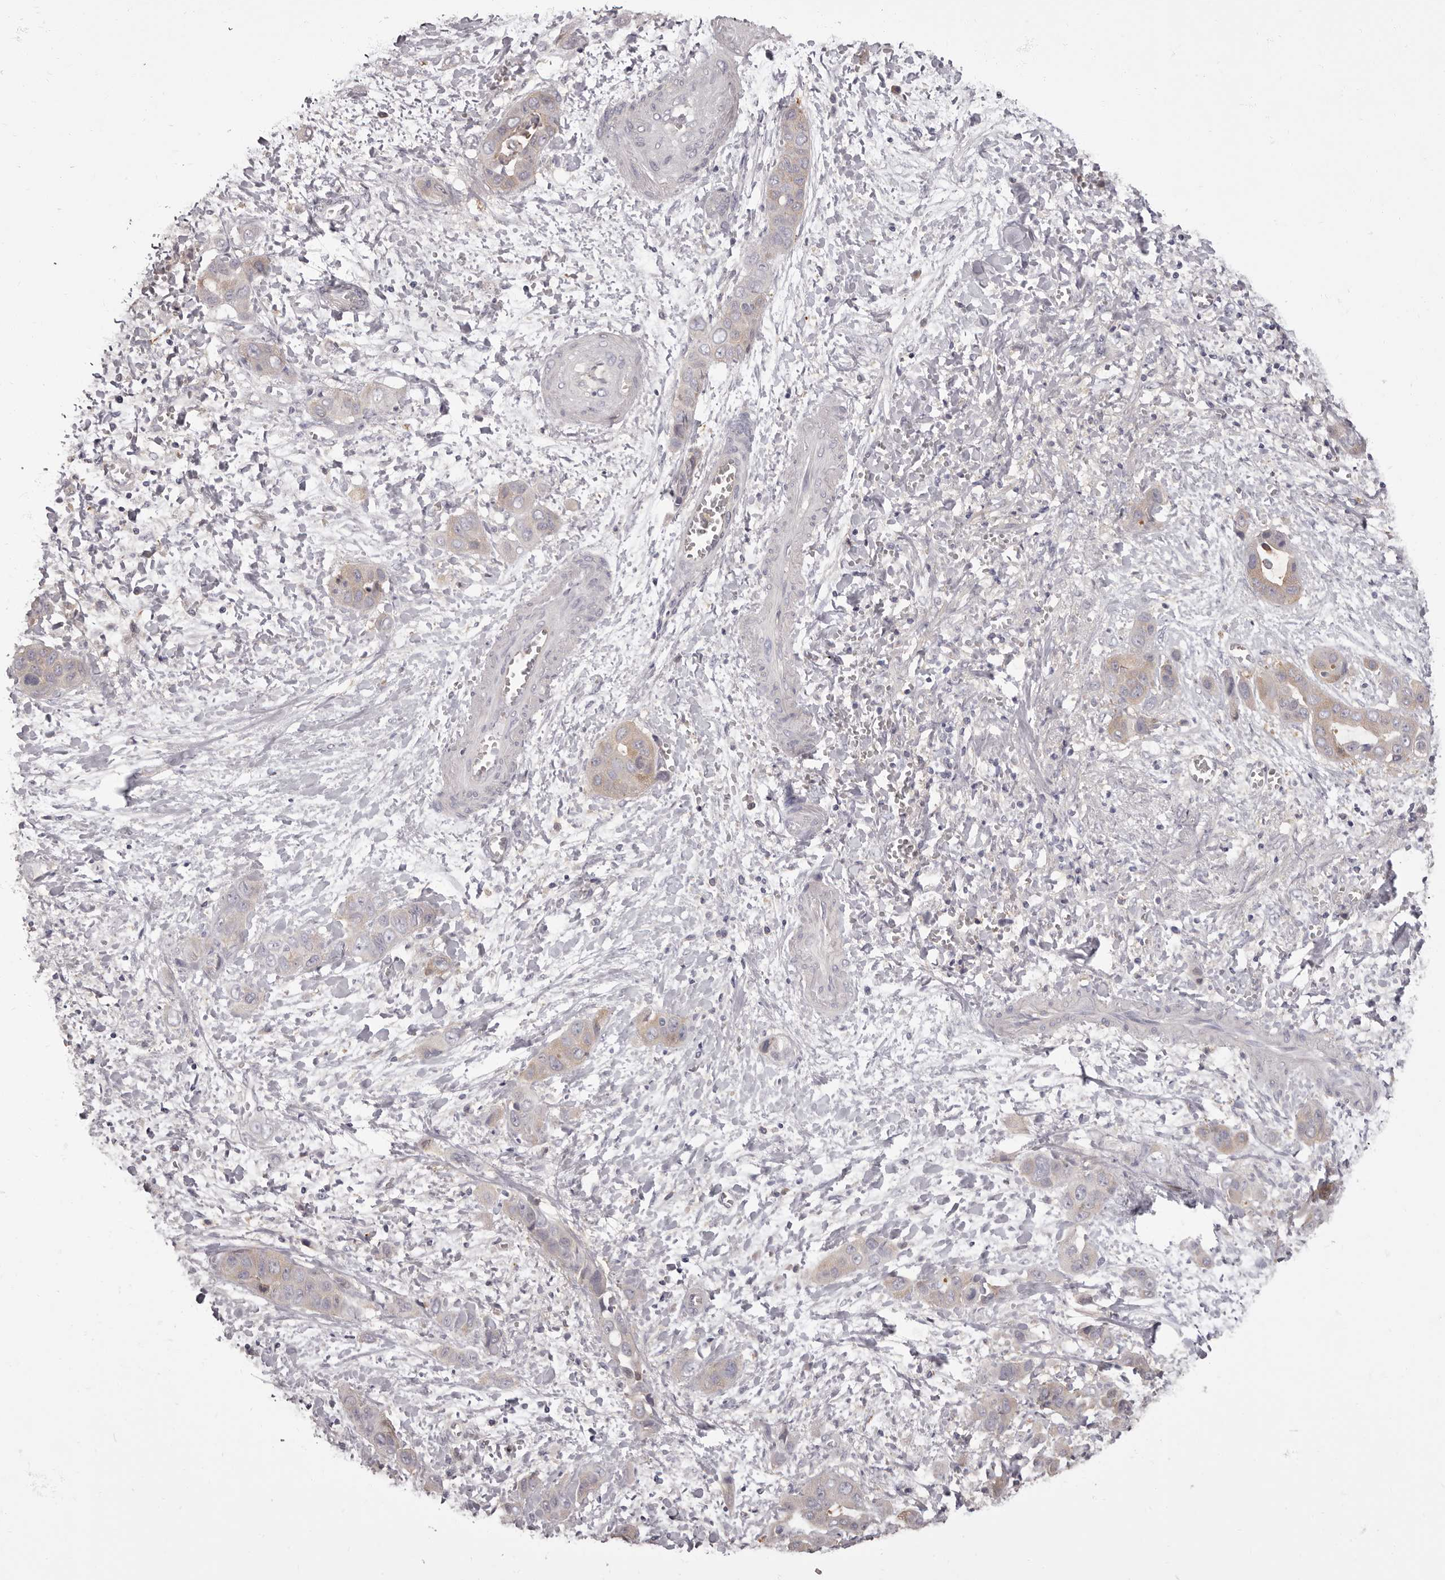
{"staining": {"intensity": "weak", "quantity": "25%-75%", "location": "cytoplasmic/membranous"}, "tissue": "liver cancer", "cell_type": "Tumor cells", "image_type": "cancer", "snomed": [{"axis": "morphology", "description": "Cholangiocarcinoma"}, {"axis": "topography", "description": "Liver"}], "caption": "Human cholangiocarcinoma (liver) stained with a brown dye shows weak cytoplasmic/membranous positive expression in approximately 25%-75% of tumor cells.", "gene": "APEH", "patient": {"sex": "female", "age": 52}}